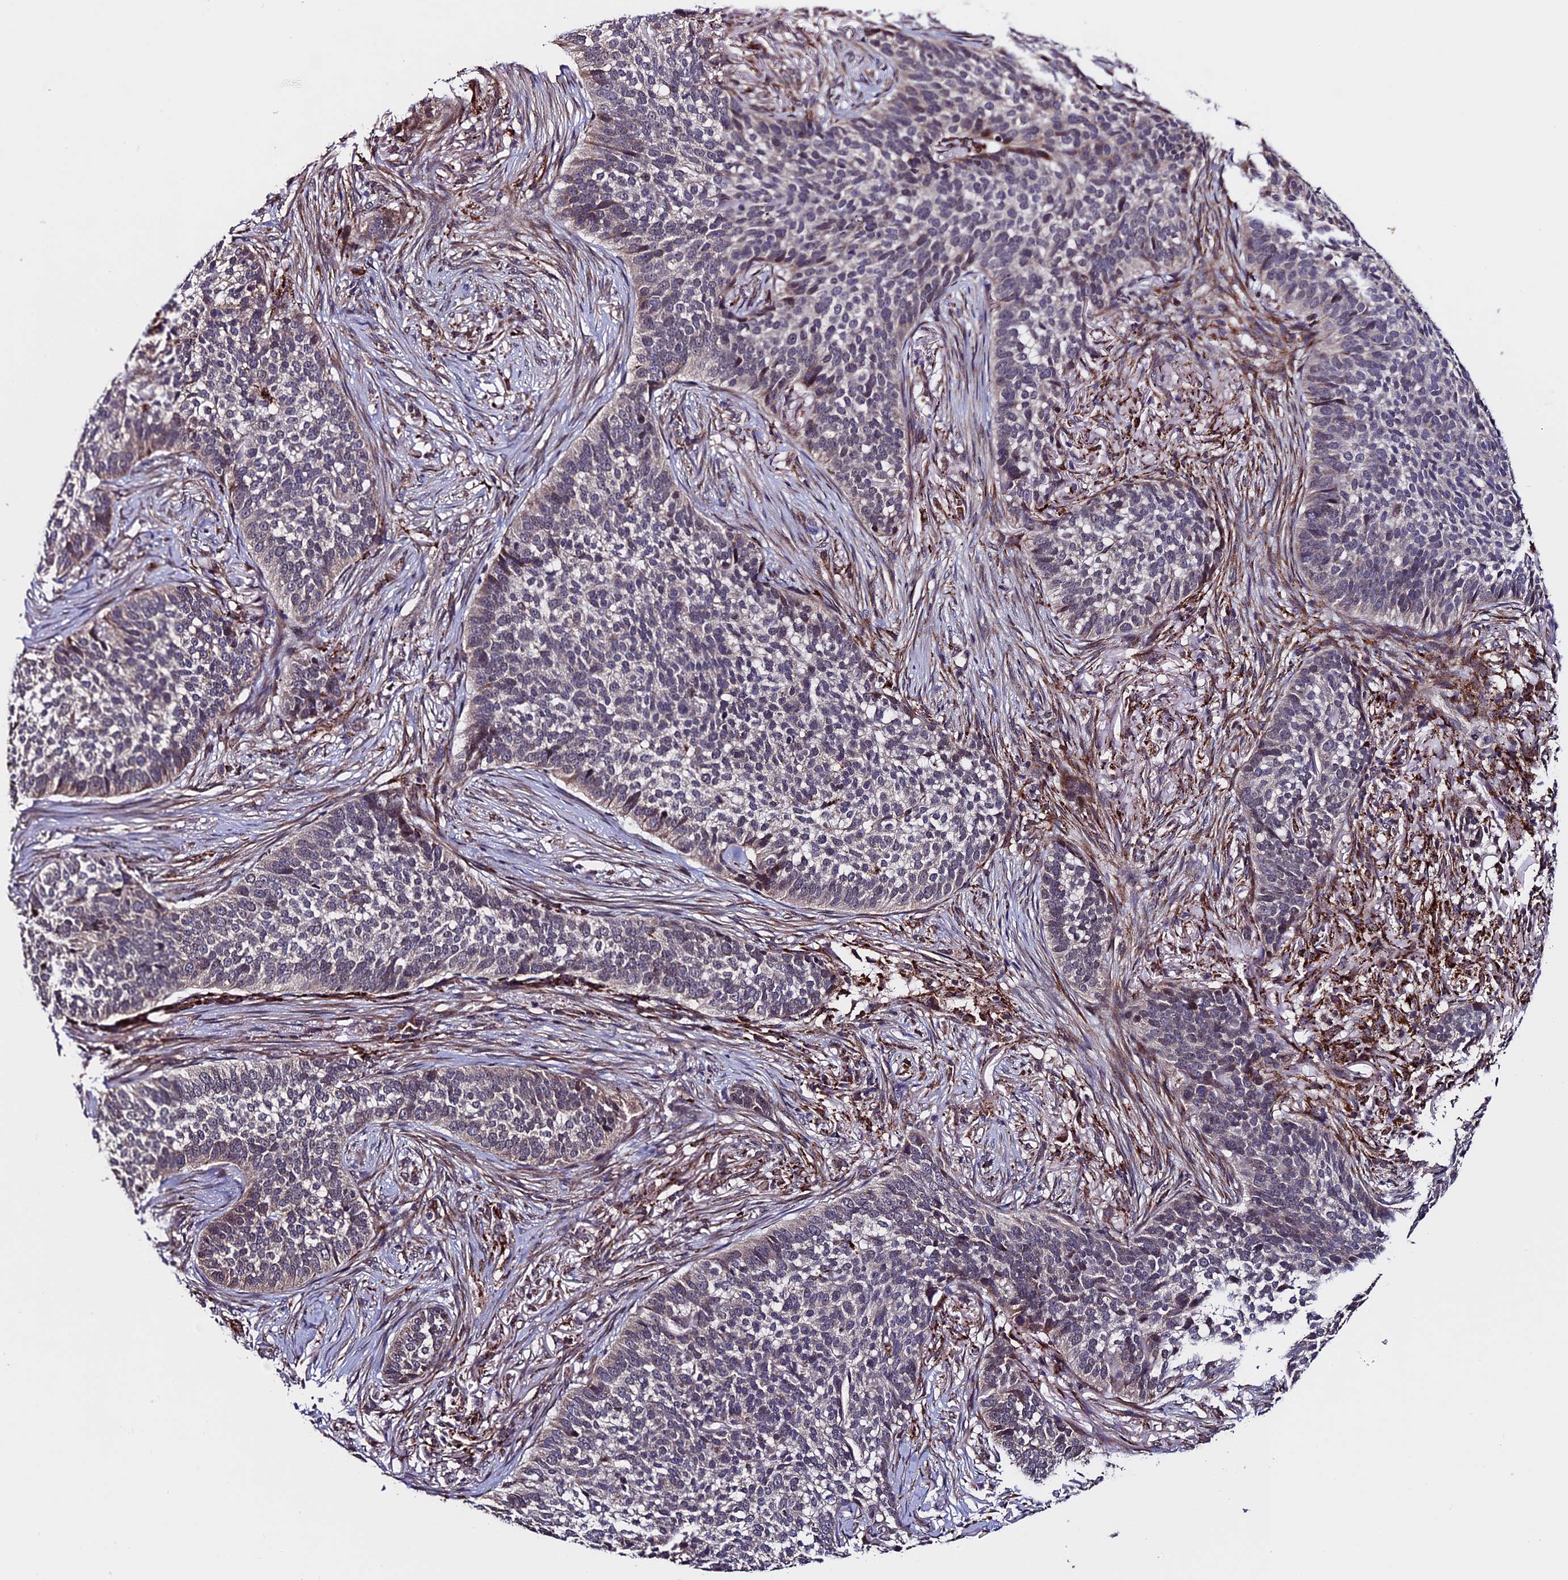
{"staining": {"intensity": "negative", "quantity": "none", "location": "none"}, "tissue": "skin cancer", "cell_type": "Tumor cells", "image_type": "cancer", "snomed": [{"axis": "morphology", "description": "Basal cell carcinoma"}, {"axis": "topography", "description": "Skin"}], "caption": "Photomicrograph shows no protein expression in tumor cells of skin cancer tissue.", "gene": "RNF17", "patient": {"sex": "male", "age": 85}}